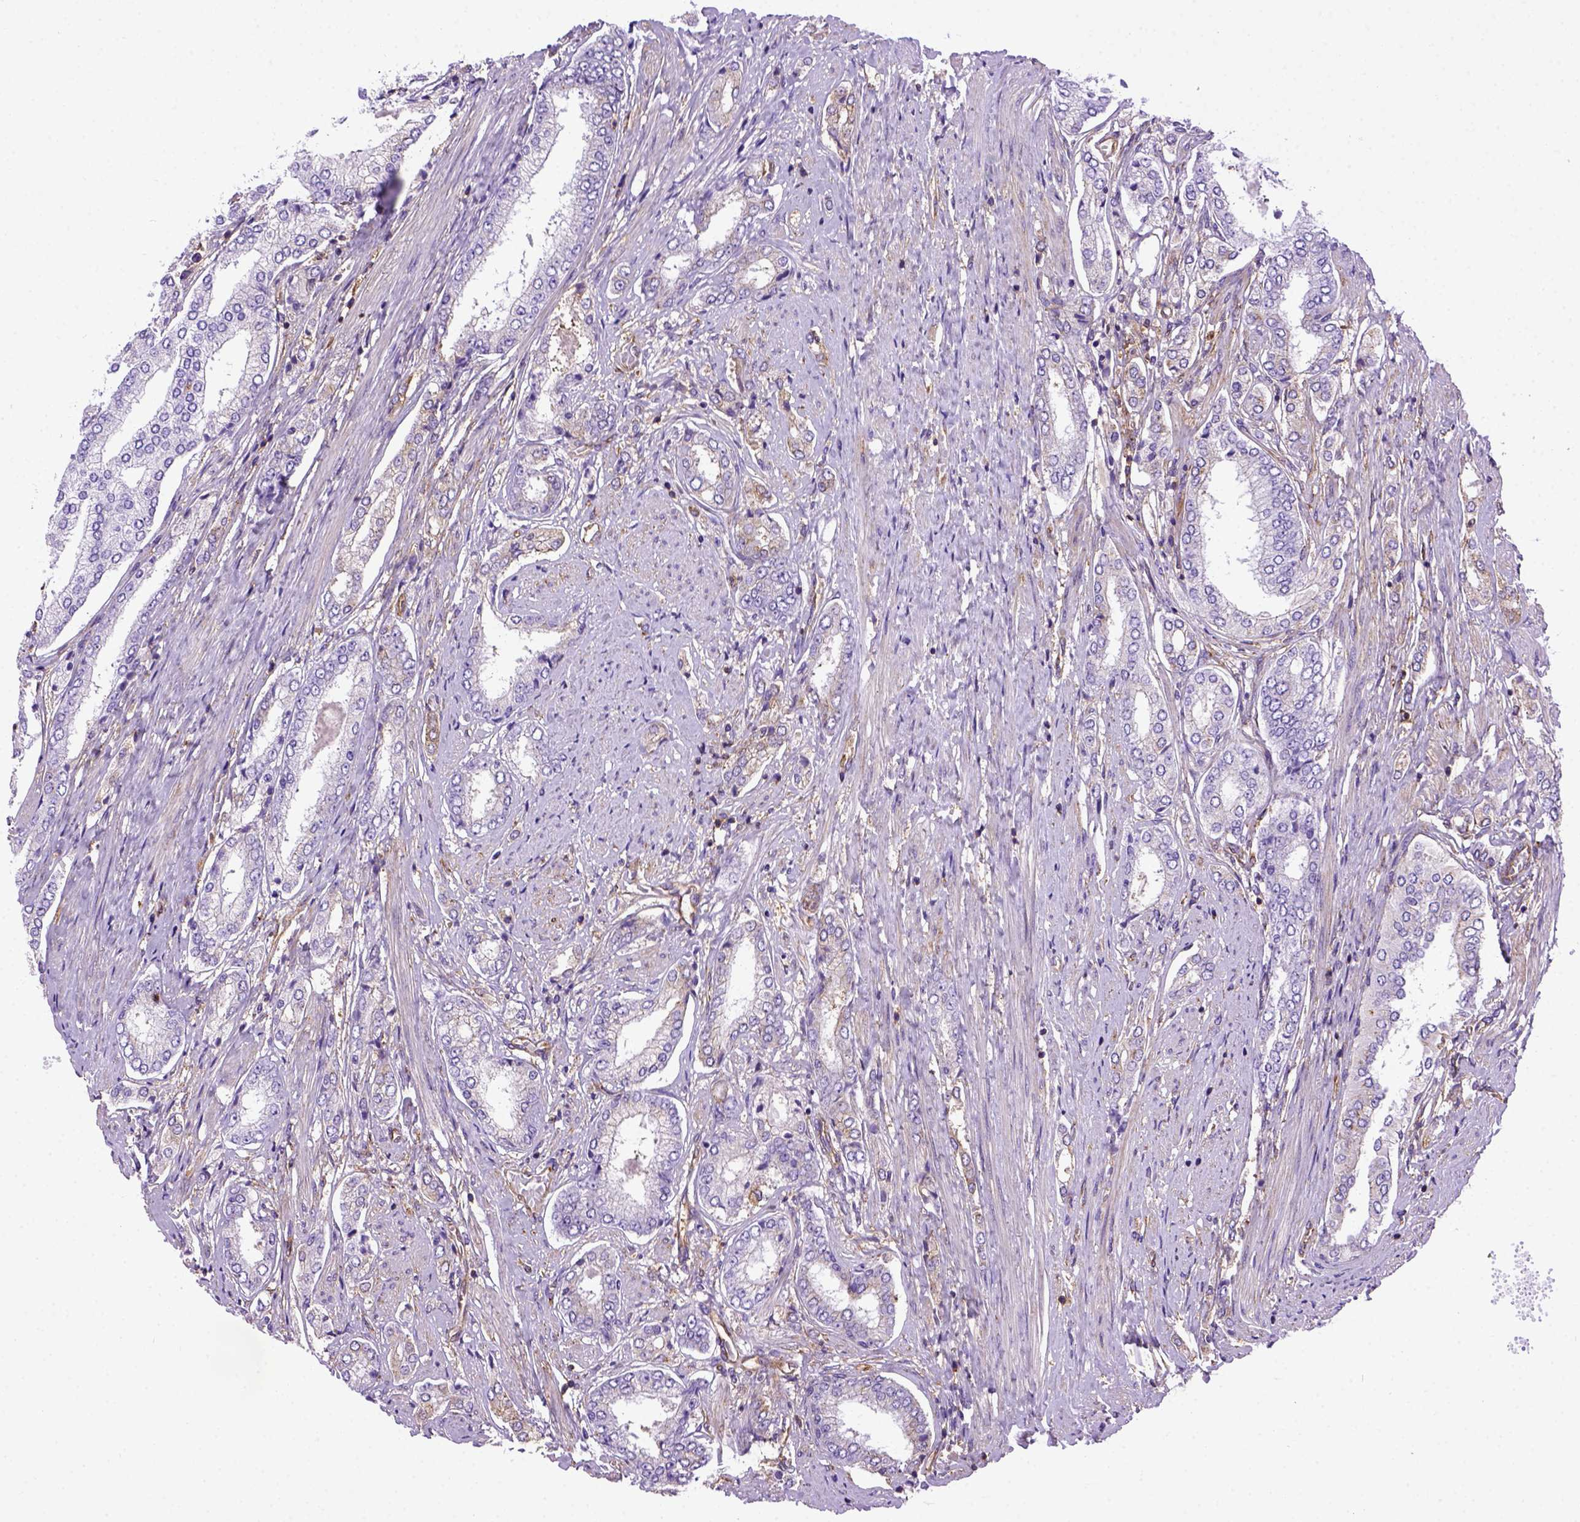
{"staining": {"intensity": "negative", "quantity": "none", "location": "none"}, "tissue": "prostate cancer", "cell_type": "Tumor cells", "image_type": "cancer", "snomed": [{"axis": "morphology", "description": "Adenocarcinoma, NOS"}, {"axis": "topography", "description": "Prostate"}], "caption": "This is an immunohistochemistry (IHC) micrograph of adenocarcinoma (prostate). There is no positivity in tumor cells.", "gene": "MVP", "patient": {"sex": "male", "age": 63}}